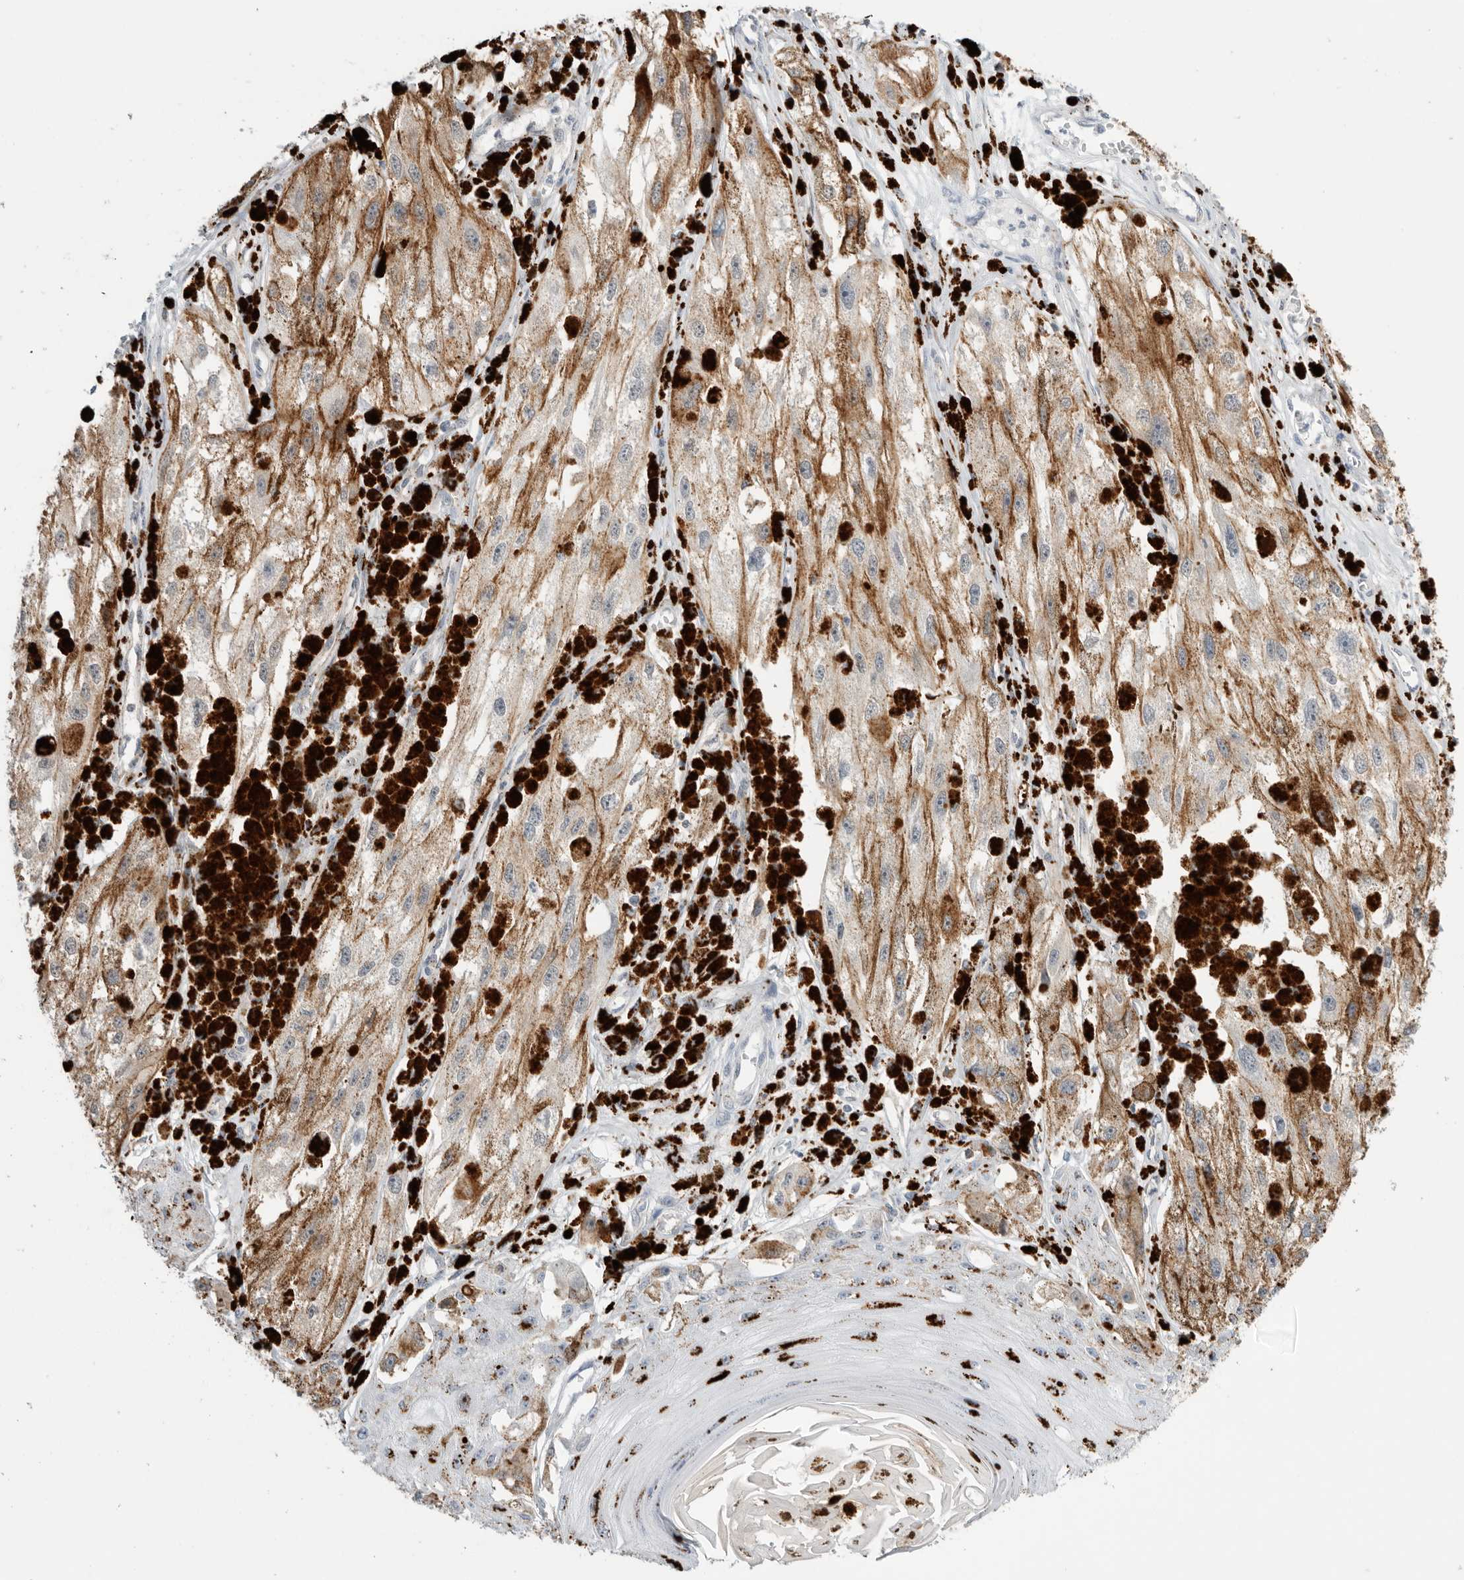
{"staining": {"intensity": "weak", "quantity": "25%-75%", "location": "cytoplasmic/membranous"}, "tissue": "melanoma", "cell_type": "Tumor cells", "image_type": "cancer", "snomed": [{"axis": "morphology", "description": "Malignant melanoma, NOS"}, {"axis": "topography", "description": "Skin"}], "caption": "Malignant melanoma was stained to show a protein in brown. There is low levels of weak cytoplasmic/membranous positivity in approximately 25%-75% of tumor cells.", "gene": "GGH", "patient": {"sex": "male", "age": 88}}